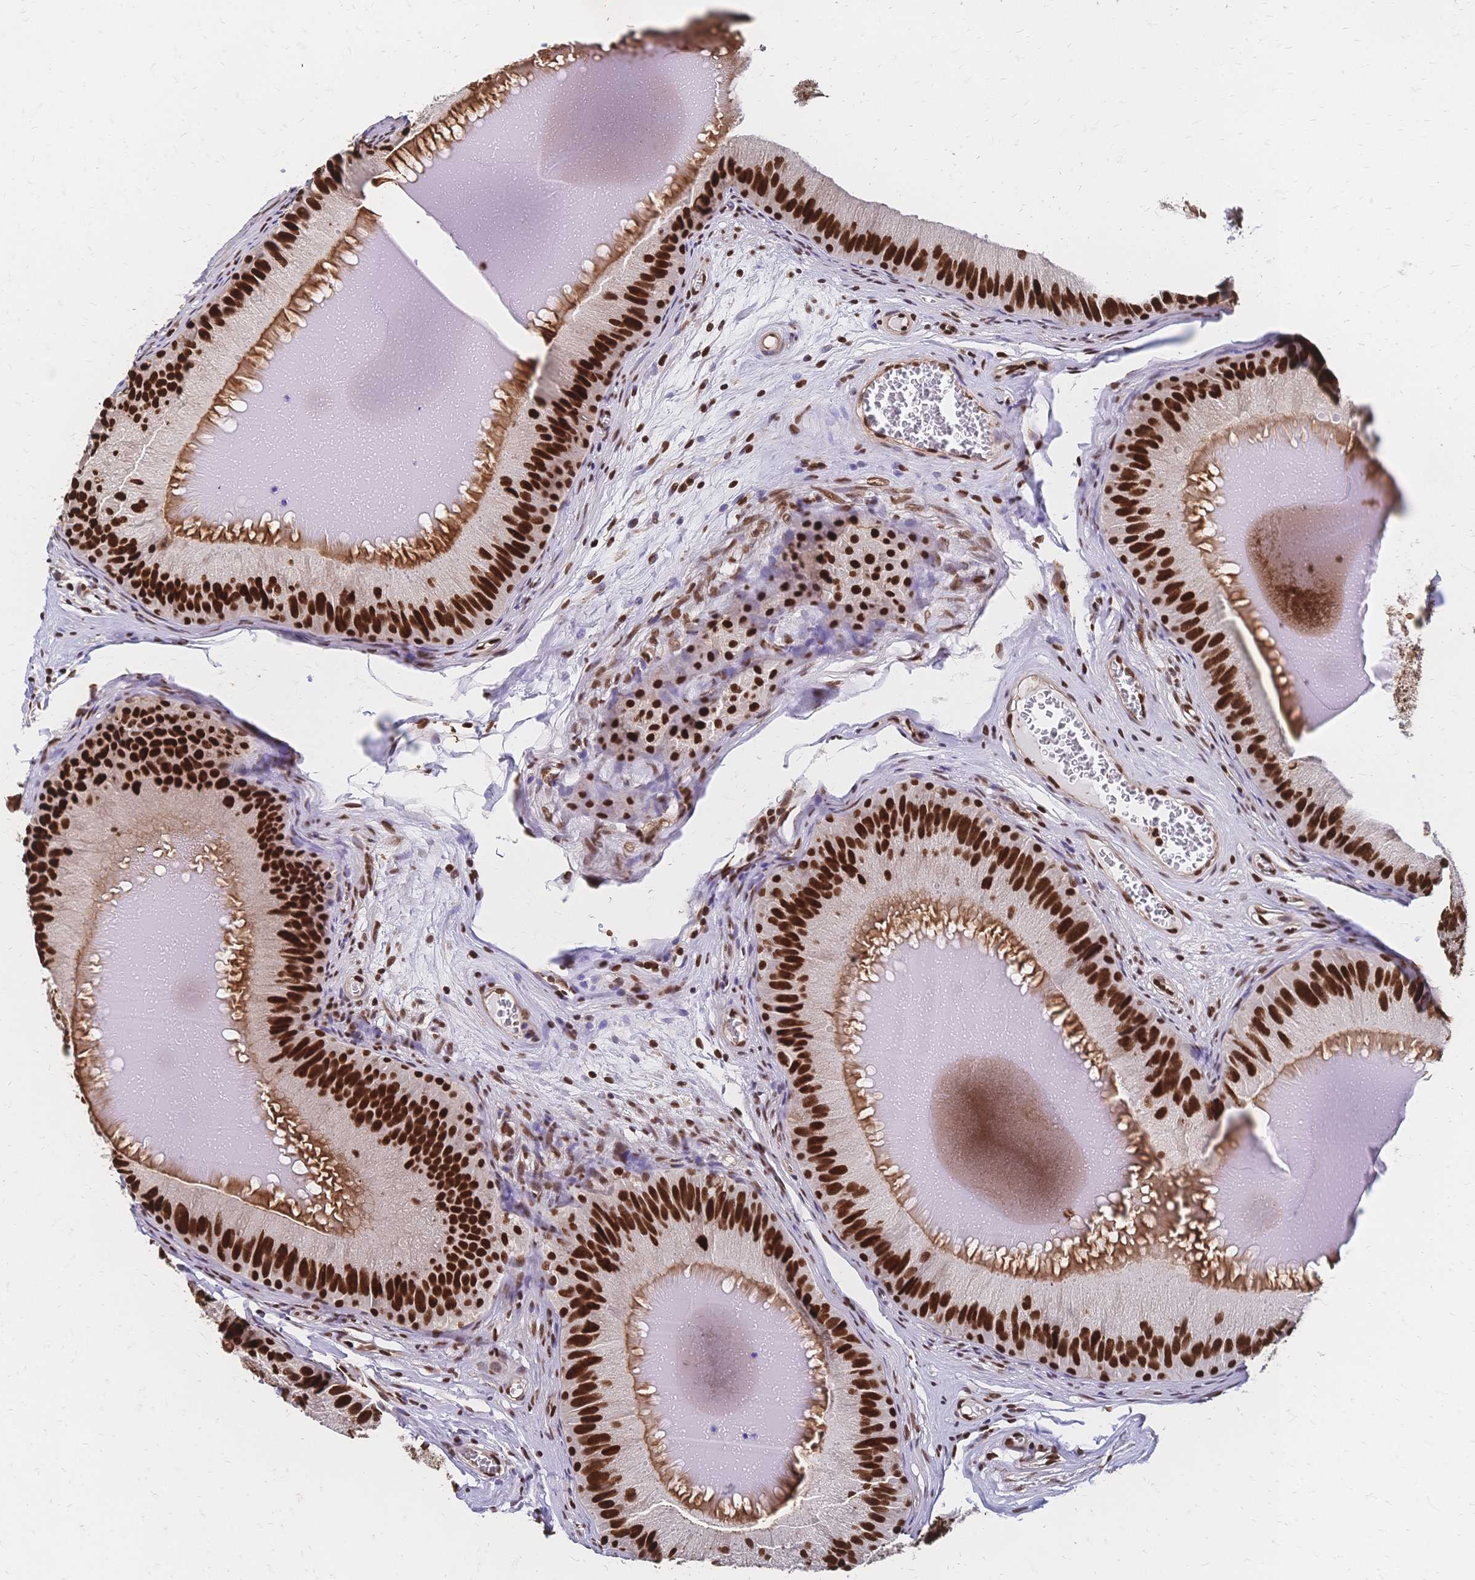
{"staining": {"intensity": "strong", "quantity": ">75%", "location": "cytoplasmic/membranous,nuclear"}, "tissue": "epididymis", "cell_type": "Glandular cells", "image_type": "normal", "snomed": [{"axis": "morphology", "description": "Normal tissue, NOS"}, {"axis": "topography", "description": "Epididymis, spermatic cord, NOS"}], "caption": "Immunohistochemical staining of unremarkable human epididymis reveals high levels of strong cytoplasmic/membranous,nuclear staining in approximately >75% of glandular cells. (DAB IHC, brown staining for protein, blue staining for nuclei).", "gene": "HDGF", "patient": {"sex": "male", "age": 39}}